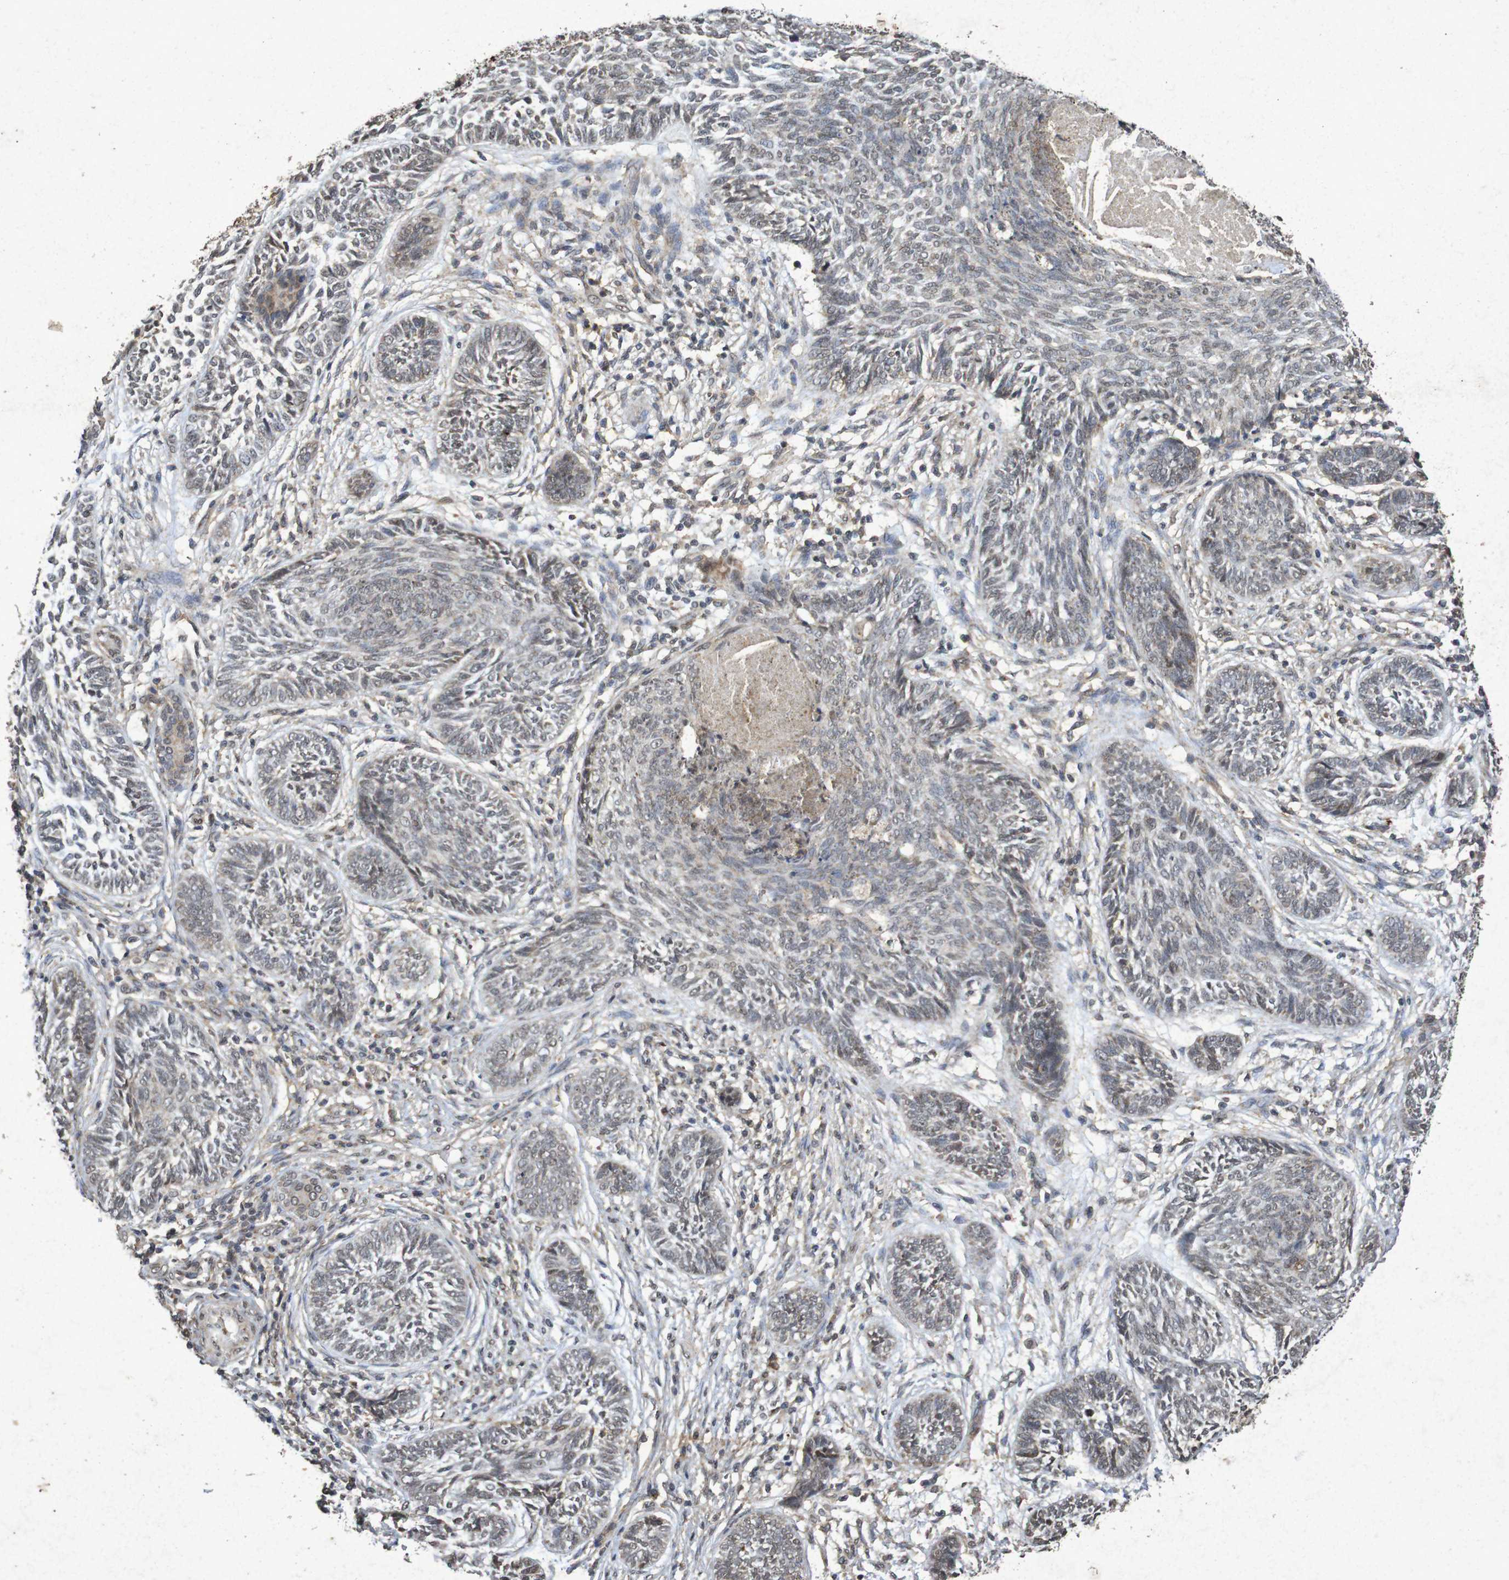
{"staining": {"intensity": "moderate", "quantity": "<25%", "location": "nuclear"}, "tissue": "skin cancer", "cell_type": "Tumor cells", "image_type": "cancer", "snomed": [{"axis": "morphology", "description": "Papilloma, NOS"}, {"axis": "morphology", "description": "Basal cell carcinoma"}, {"axis": "topography", "description": "Skin"}], "caption": "DAB (3,3'-diaminobenzidine) immunohistochemical staining of human skin cancer displays moderate nuclear protein staining in approximately <25% of tumor cells.", "gene": "GUCY1A2", "patient": {"sex": "male", "age": 87}}